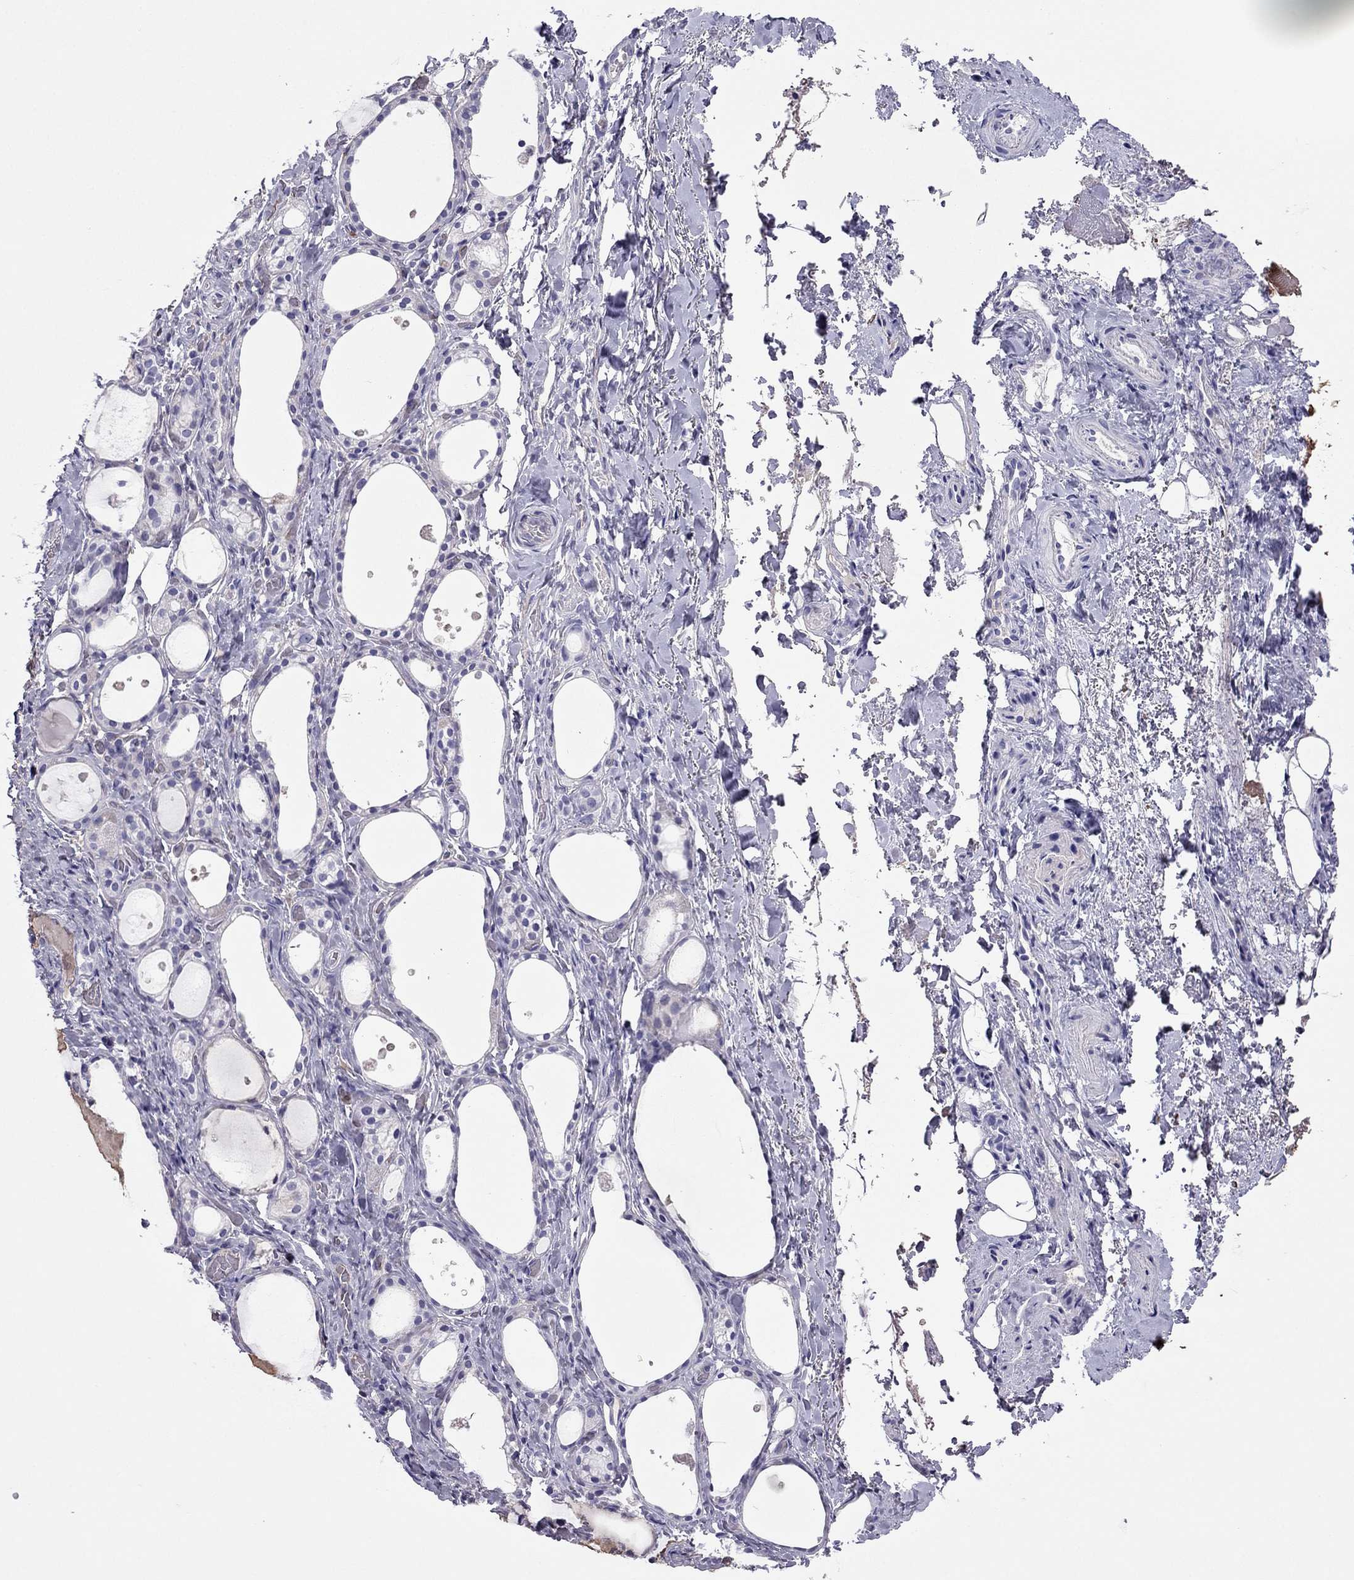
{"staining": {"intensity": "negative", "quantity": "none", "location": "none"}, "tissue": "thyroid gland", "cell_type": "Glandular cells", "image_type": "normal", "snomed": [{"axis": "morphology", "description": "Normal tissue, NOS"}, {"axis": "topography", "description": "Thyroid gland"}], "caption": "Immunohistochemical staining of benign human thyroid gland exhibits no significant staining in glandular cells.", "gene": "TBC1D21", "patient": {"sex": "male", "age": 68}}